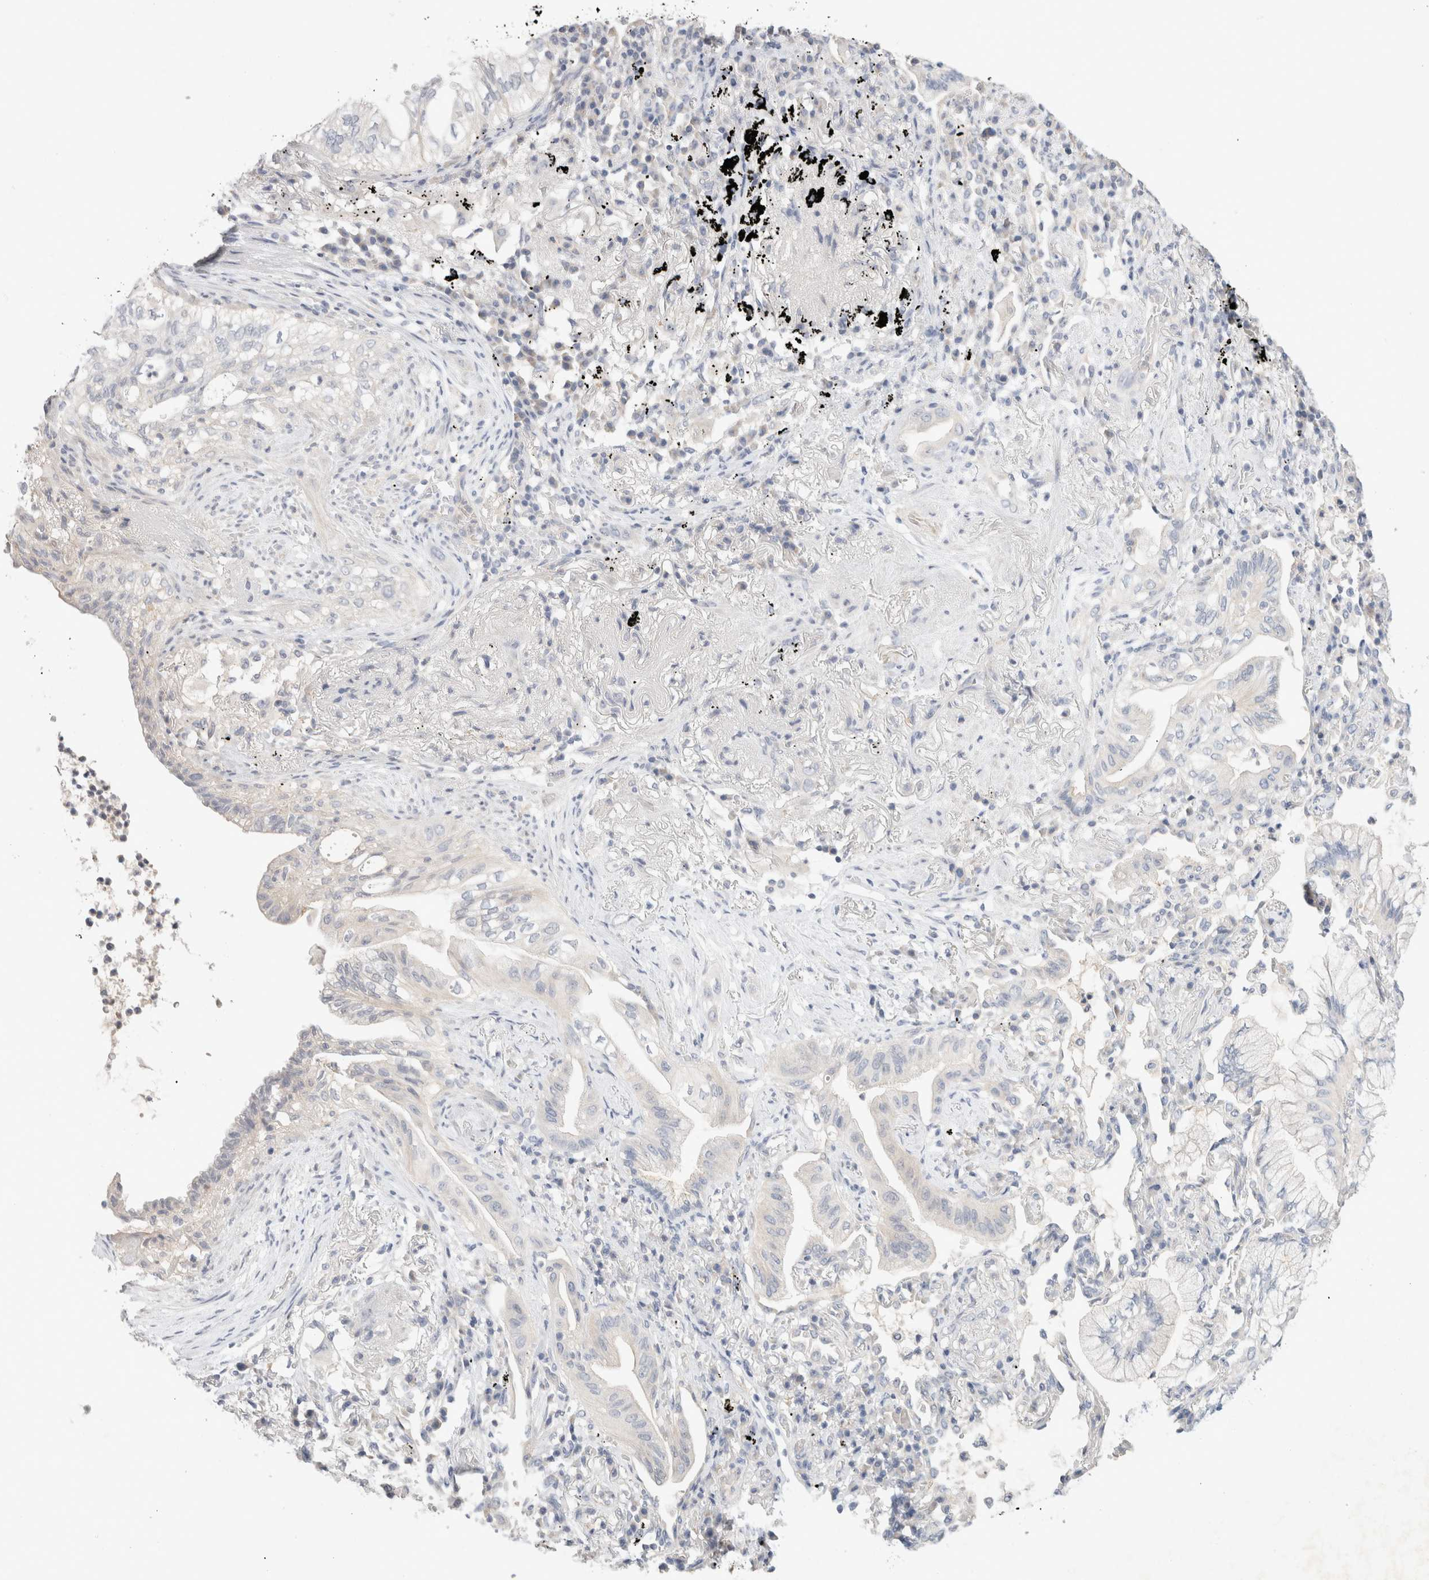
{"staining": {"intensity": "negative", "quantity": "none", "location": "none"}, "tissue": "lung cancer", "cell_type": "Tumor cells", "image_type": "cancer", "snomed": [{"axis": "morphology", "description": "Adenocarcinoma, NOS"}, {"axis": "topography", "description": "Lung"}], "caption": "Tumor cells show no significant protein staining in lung cancer.", "gene": "MPP2", "patient": {"sex": "female", "age": 70}}